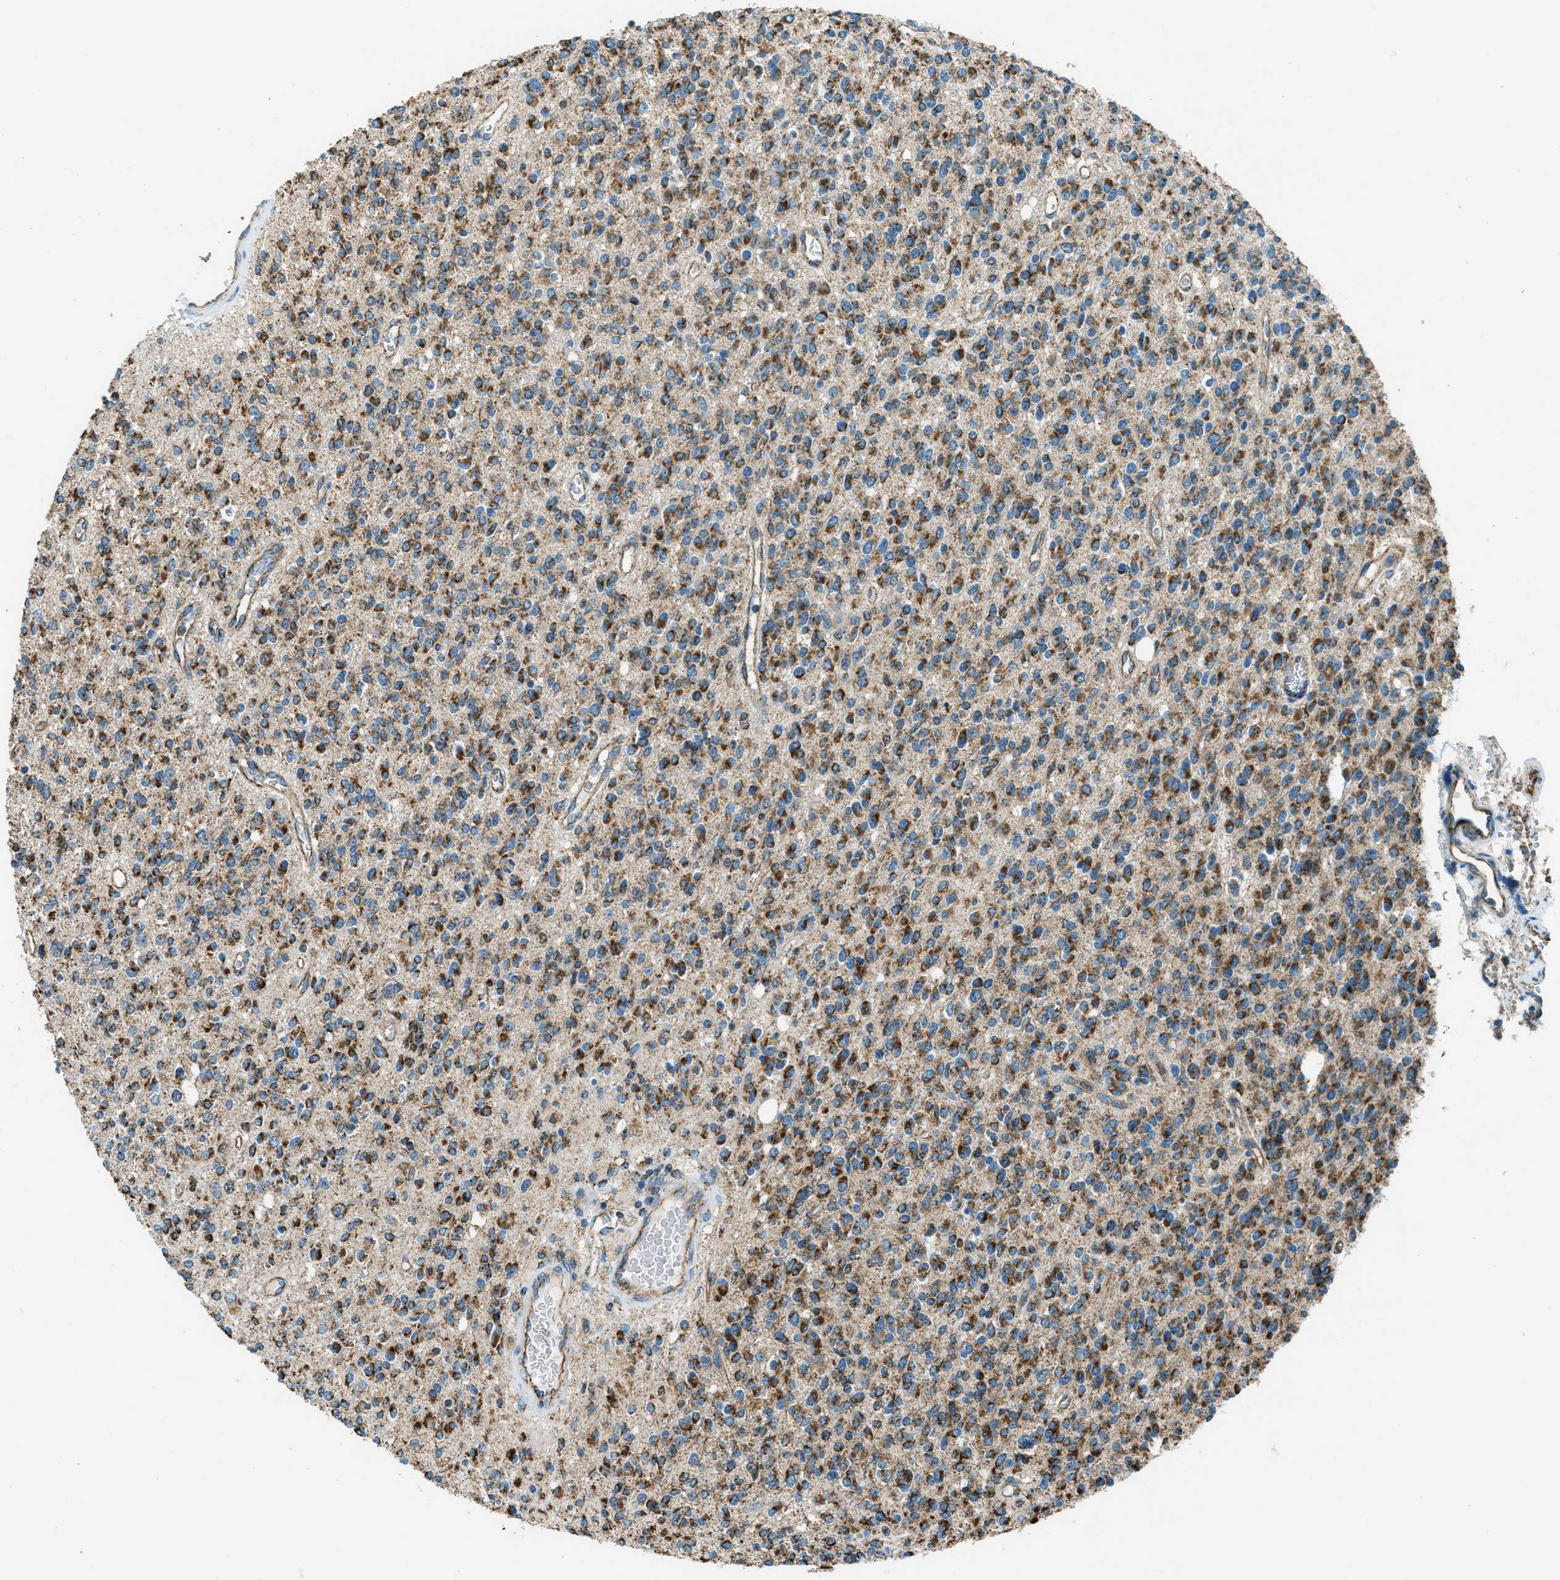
{"staining": {"intensity": "moderate", "quantity": ">75%", "location": "cytoplasmic/membranous"}, "tissue": "glioma", "cell_type": "Tumor cells", "image_type": "cancer", "snomed": [{"axis": "morphology", "description": "Glioma, malignant, High grade"}, {"axis": "topography", "description": "Brain"}], "caption": "Immunohistochemistry micrograph of neoplastic tissue: human high-grade glioma (malignant) stained using immunohistochemistry reveals medium levels of moderate protein expression localized specifically in the cytoplasmic/membranous of tumor cells, appearing as a cytoplasmic/membranous brown color.", "gene": "CHST15", "patient": {"sex": "male", "age": 34}}